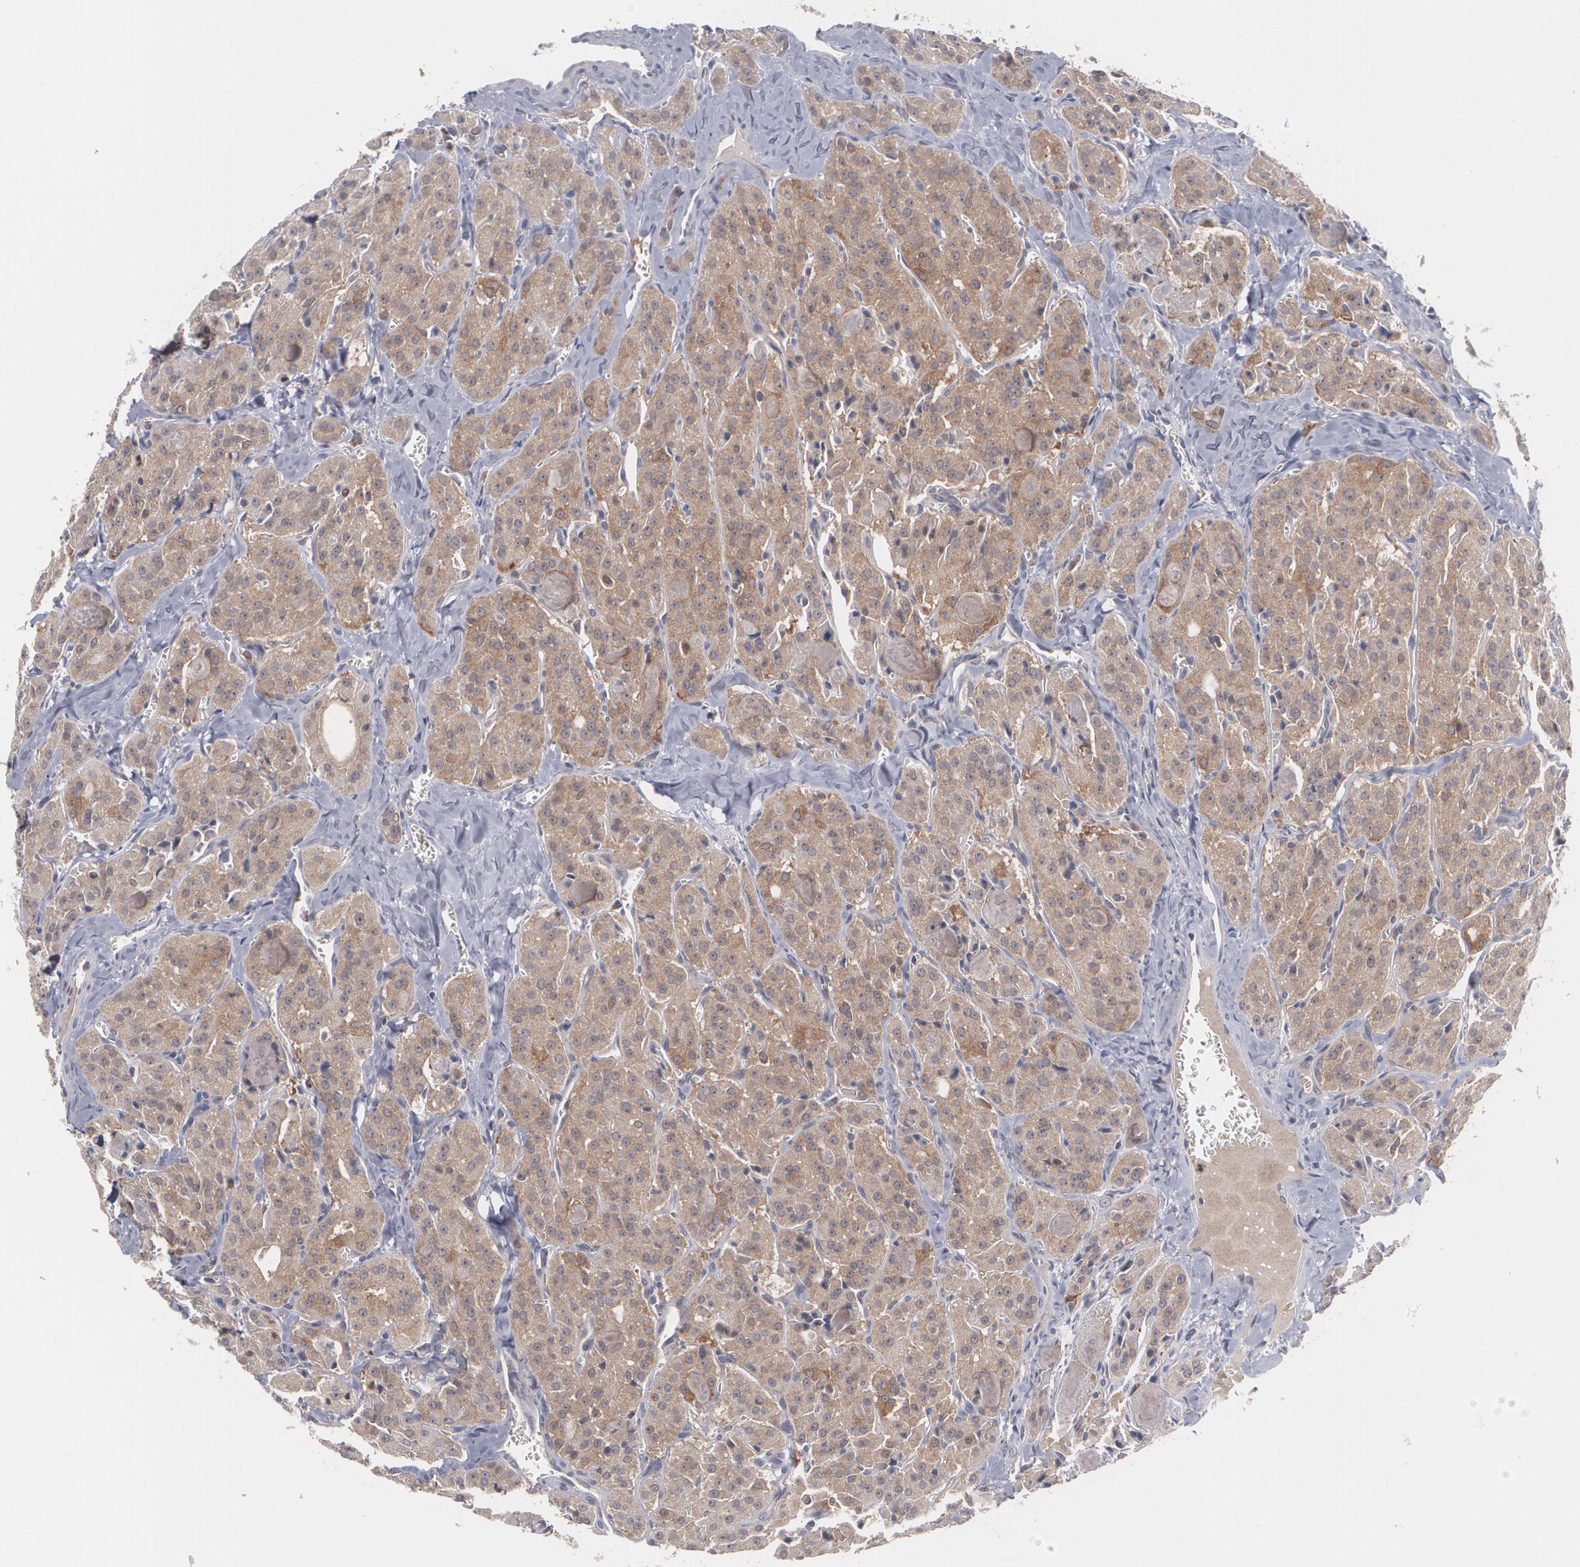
{"staining": {"intensity": "weak", "quantity": ">75%", "location": "cytoplasmic/membranous"}, "tissue": "thyroid cancer", "cell_type": "Tumor cells", "image_type": "cancer", "snomed": [{"axis": "morphology", "description": "Carcinoma, NOS"}, {"axis": "topography", "description": "Thyroid gland"}], "caption": "A micrograph showing weak cytoplasmic/membranous expression in approximately >75% of tumor cells in carcinoma (thyroid), as visualized by brown immunohistochemical staining.", "gene": "HTT", "patient": {"sex": "male", "age": 76}}